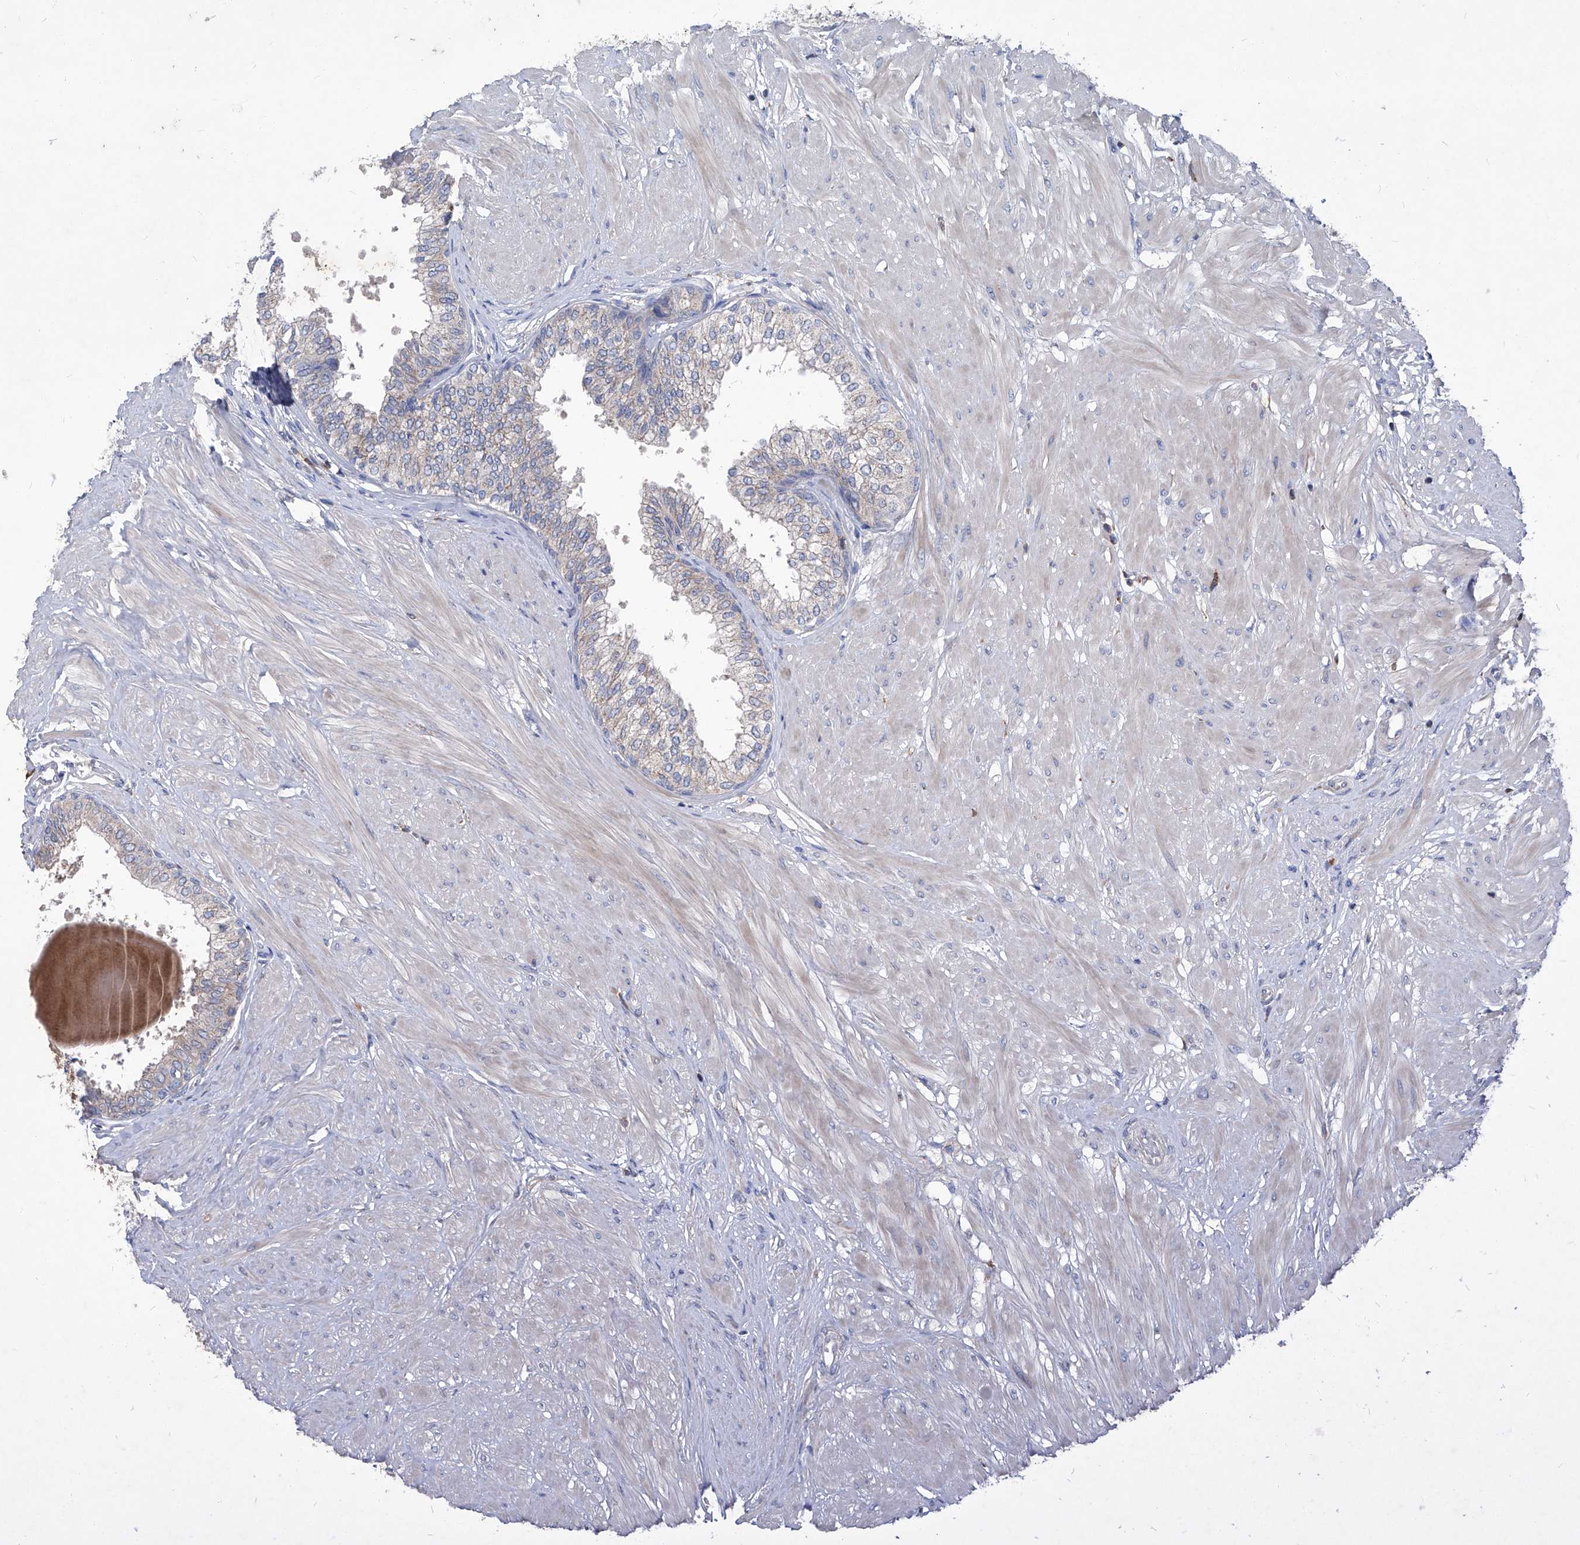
{"staining": {"intensity": "weak", "quantity": "<25%", "location": "cytoplasmic/membranous"}, "tissue": "prostate", "cell_type": "Glandular cells", "image_type": "normal", "snomed": [{"axis": "morphology", "description": "Normal tissue, NOS"}, {"axis": "topography", "description": "Prostate"}], "caption": "Glandular cells are negative for brown protein staining in normal prostate. Brightfield microscopy of immunohistochemistry (IHC) stained with DAB (brown) and hematoxylin (blue), captured at high magnification.", "gene": "EPHA8", "patient": {"sex": "male", "age": 48}}